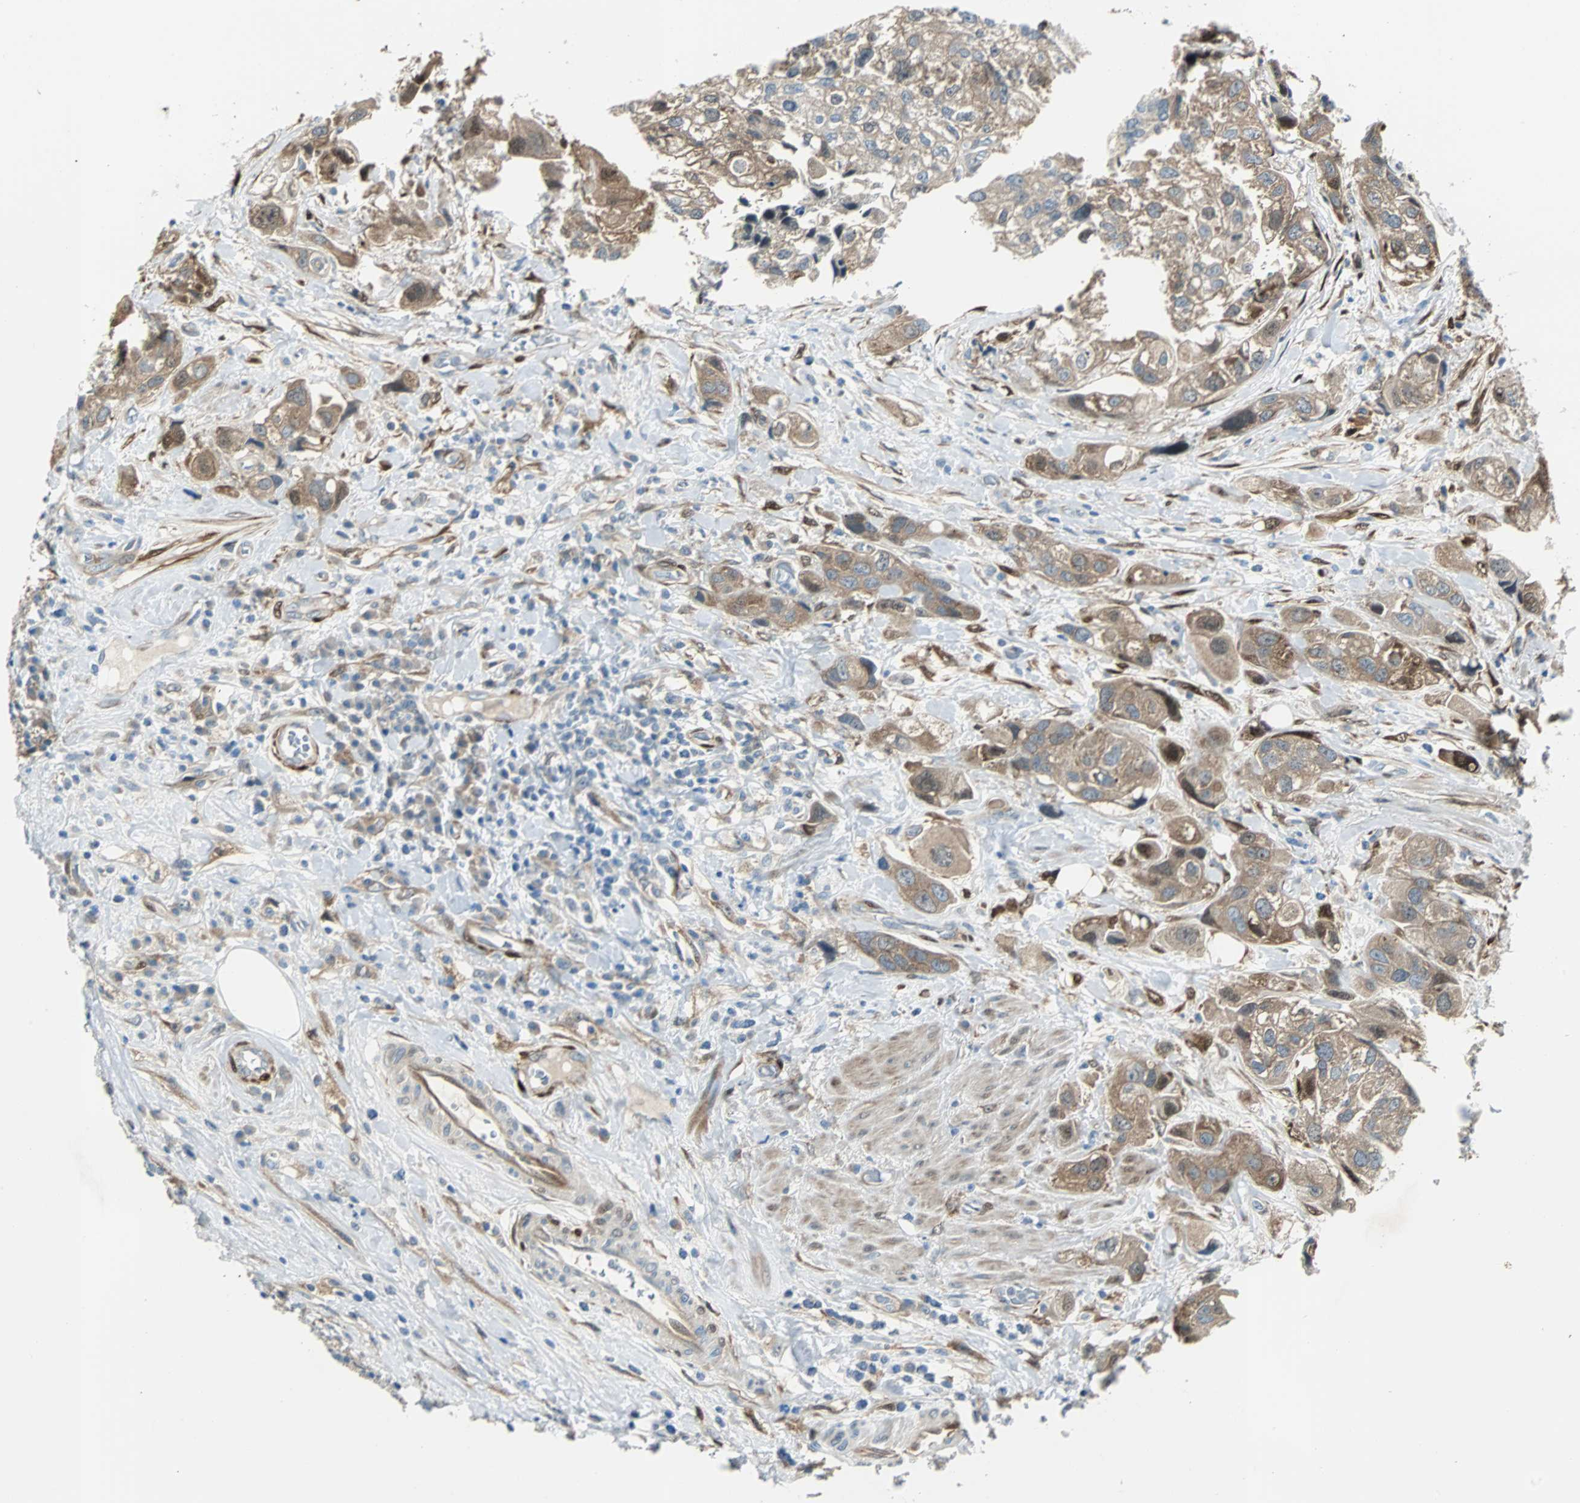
{"staining": {"intensity": "moderate", "quantity": "25%-75%", "location": "cytoplasmic/membranous"}, "tissue": "urothelial cancer", "cell_type": "Tumor cells", "image_type": "cancer", "snomed": [{"axis": "morphology", "description": "Urothelial carcinoma, High grade"}, {"axis": "topography", "description": "Urinary bladder"}], "caption": "The image demonstrates staining of urothelial cancer, revealing moderate cytoplasmic/membranous protein staining (brown color) within tumor cells.", "gene": "FHL2", "patient": {"sex": "female", "age": 64}}